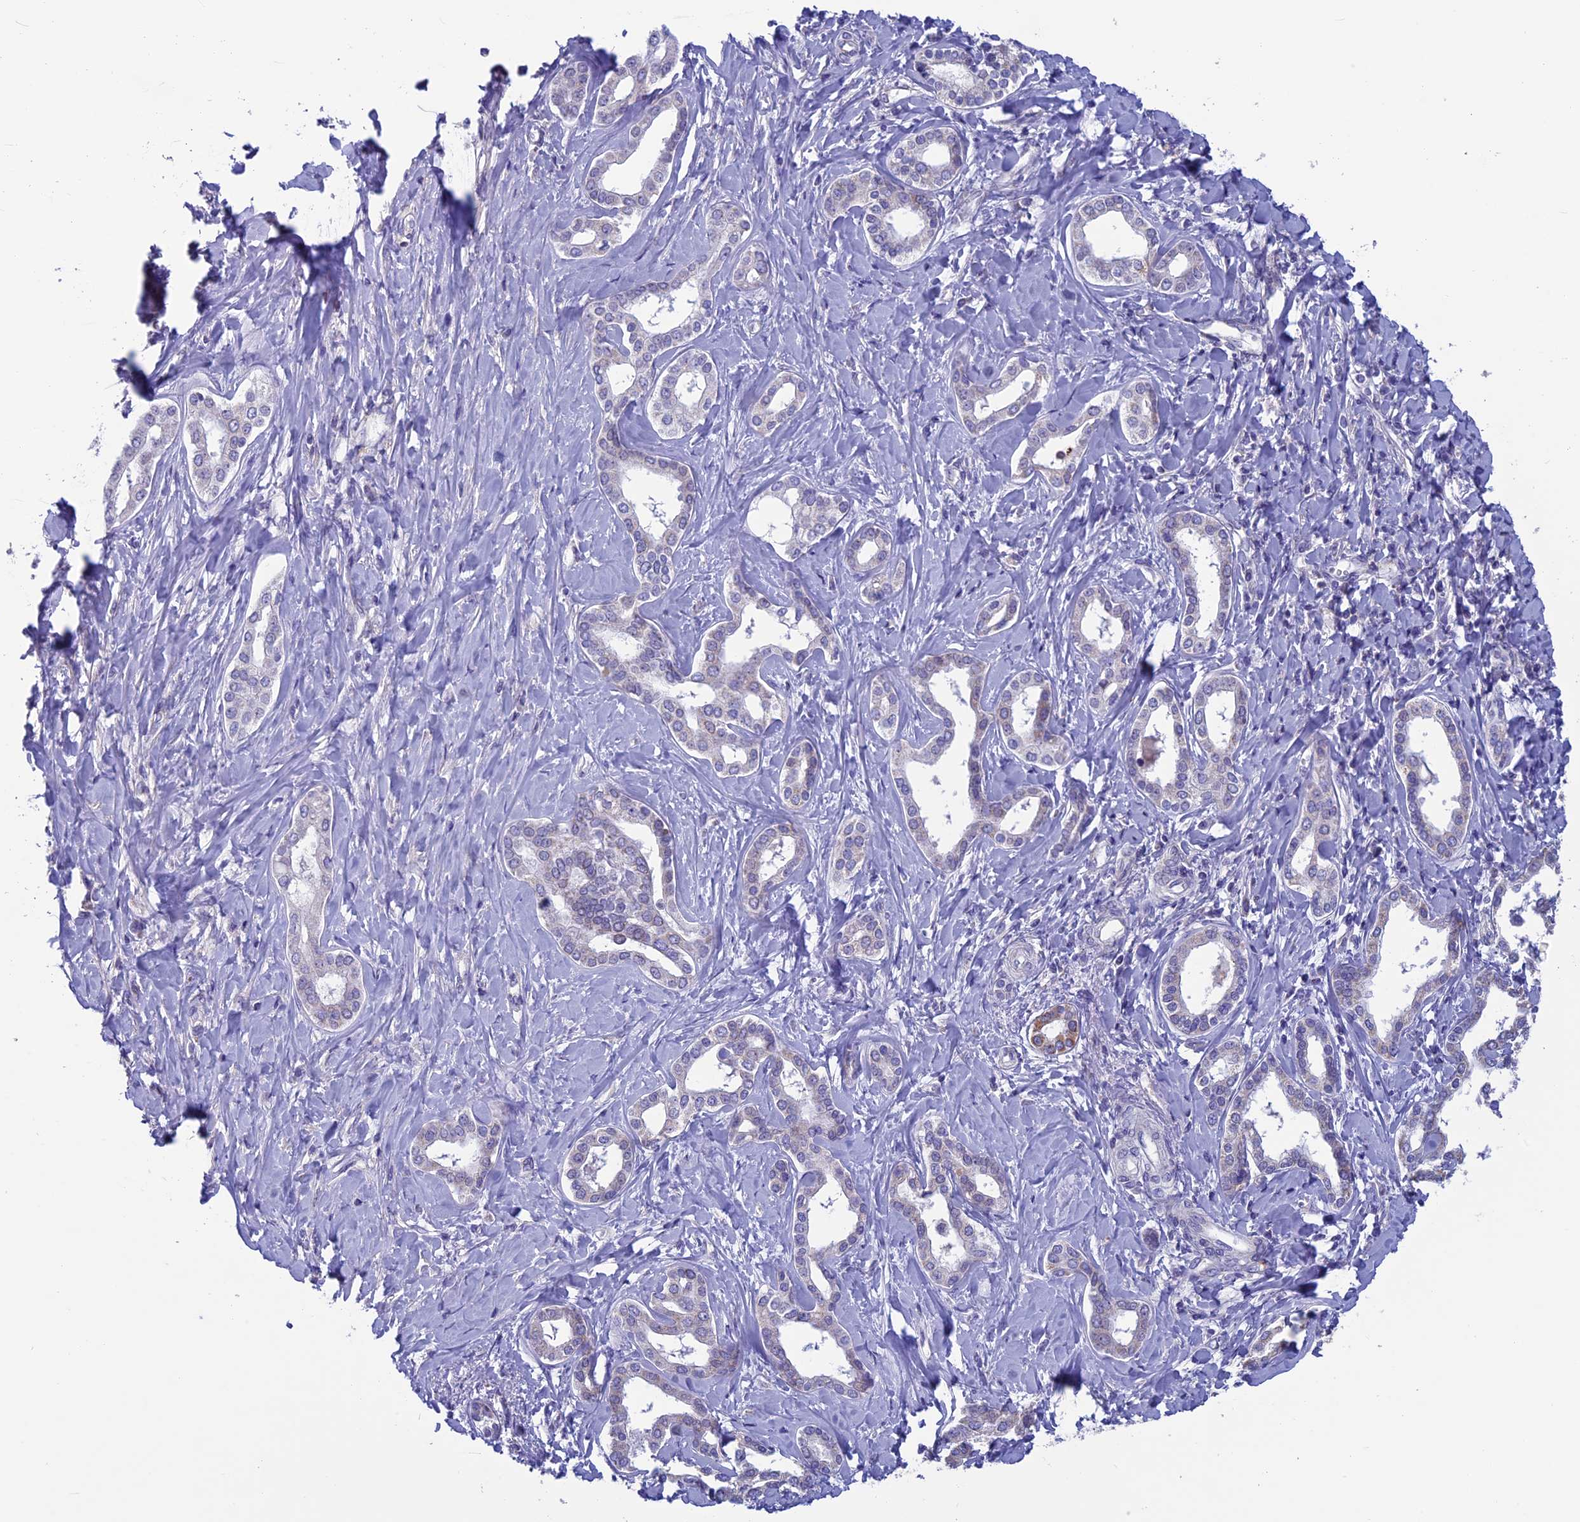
{"staining": {"intensity": "negative", "quantity": "none", "location": "none"}, "tissue": "liver cancer", "cell_type": "Tumor cells", "image_type": "cancer", "snomed": [{"axis": "morphology", "description": "Cholangiocarcinoma"}, {"axis": "topography", "description": "Liver"}], "caption": "Tumor cells show no significant protein staining in liver cancer.", "gene": "MFSD12", "patient": {"sex": "female", "age": 77}}